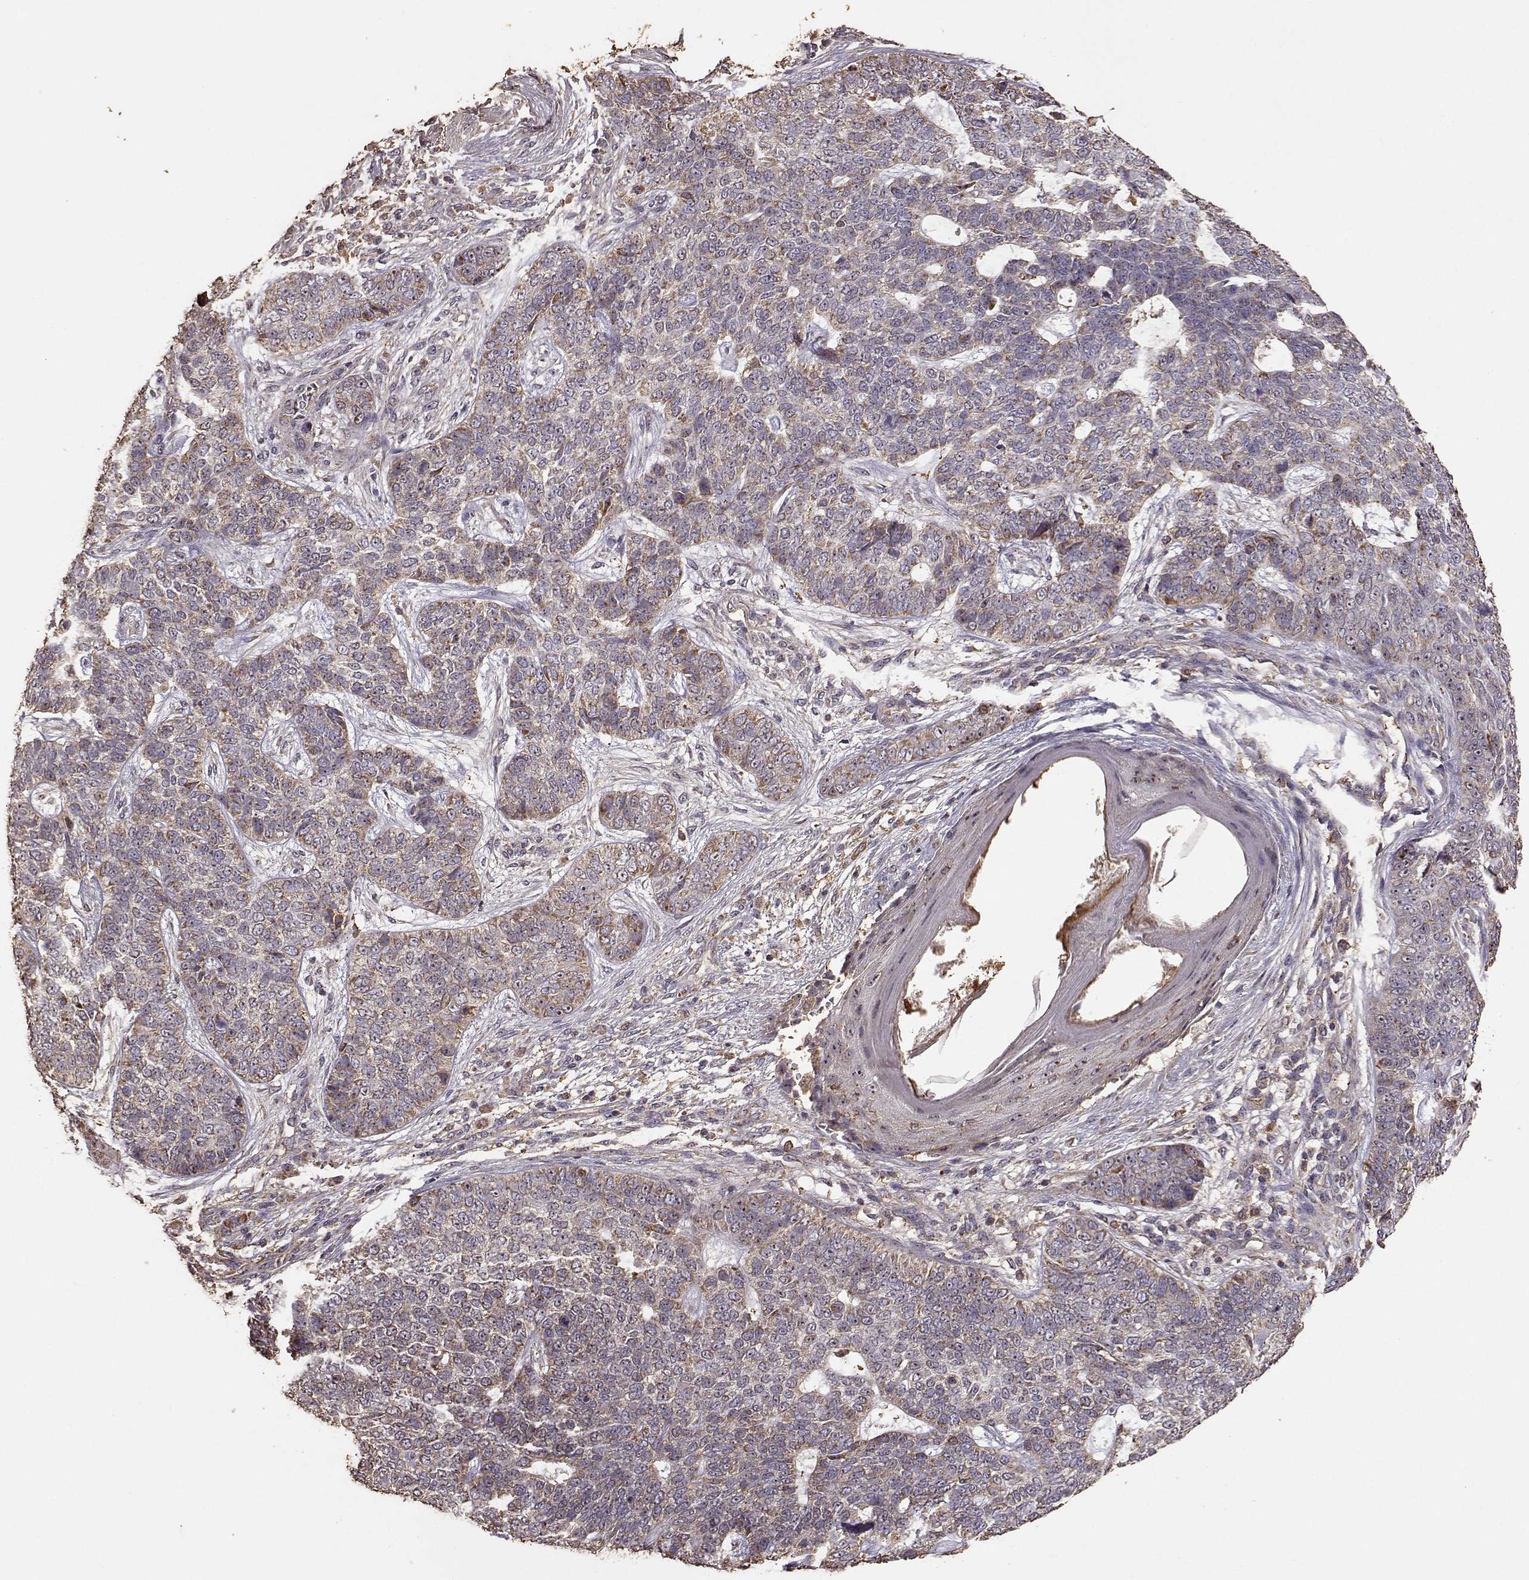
{"staining": {"intensity": "moderate", "quantity": "25%-75%", "location": "cytoplasmic/membranous,nuclear"}, "tissue": "skin cancer", "cell_type": "Tumor cells", "image_type": "cancer", "snomed": [{"axis": "morphology", "description": "Basal cell carcinoma"}, {"axis": "topography", "description": "Skin"}], "caption": "Skin cancer (basal cell carcinoma) stained for a protein shows moderate cytoplasmic/membranous and nuclear positivity in tumor cells. (brown staining indicates protein expression, while blue staining denotes nuclei).", "gene": "PTGES2", "patient": {"sex": "female", "age": 69}}